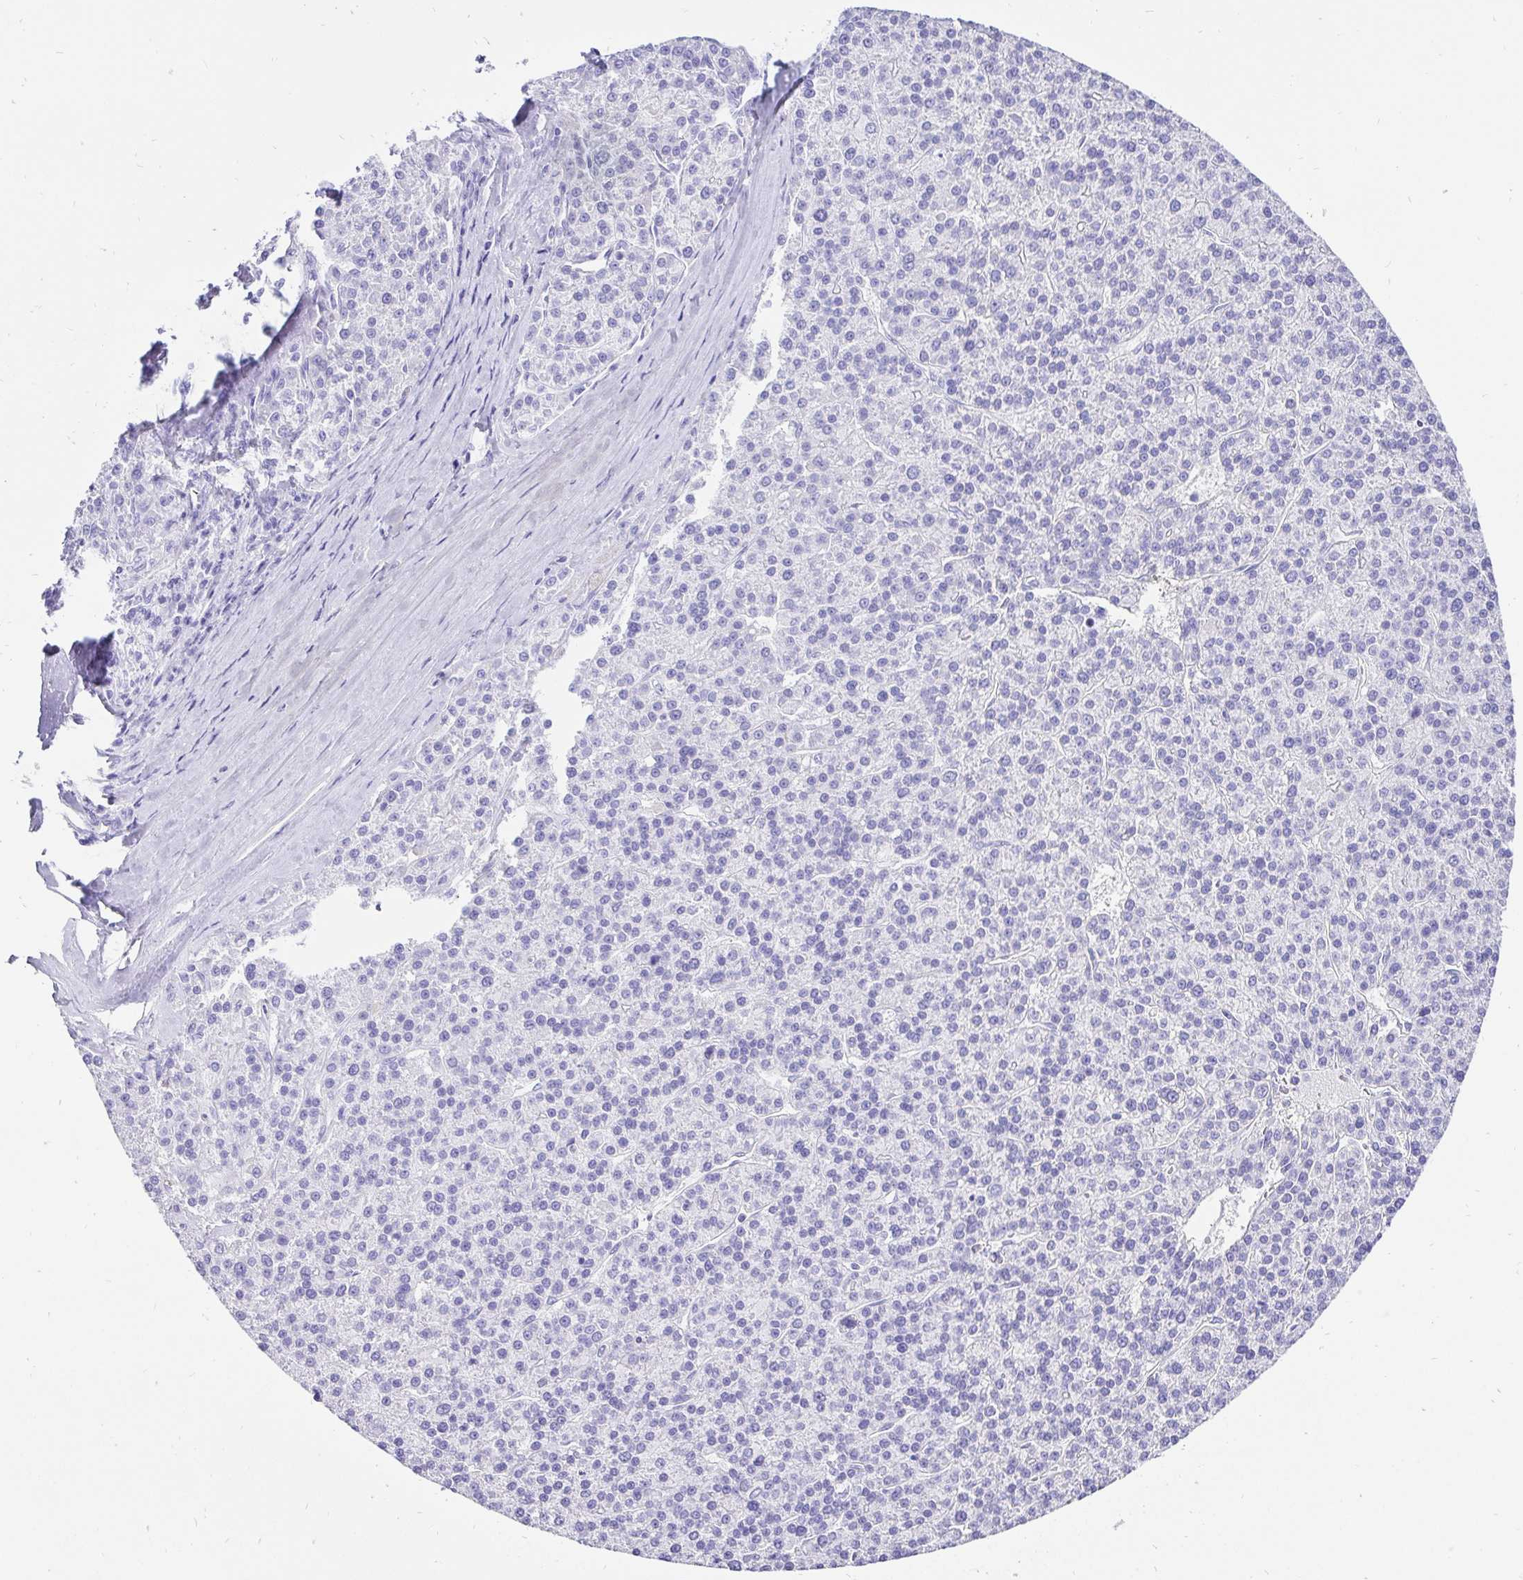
{"staining": {"intensity": "negative", "quantity": "none", "location": "none"}, "tissue": "liver cancer", "cell_type": "Tumor cells", "image_type": "cancer", "snomed": [{"axis": "morphology", "description": "Carcinoma, Hepatocellular, NOS"}, {"axis": "topography", "description": "Liver"}], "caption": "High power microscopy photomicrograph of an immunohistochemistry image of liver cancer (hepatocellular carcinoma), revealing no significant staining in tumor cells. (DAB (3,3'-diaminobenzidine) immunohistochemistry (IHC) with hematoxylin counter stain).", "gene": "KRT13", "patient": {"sex": "female", "age": 58}}